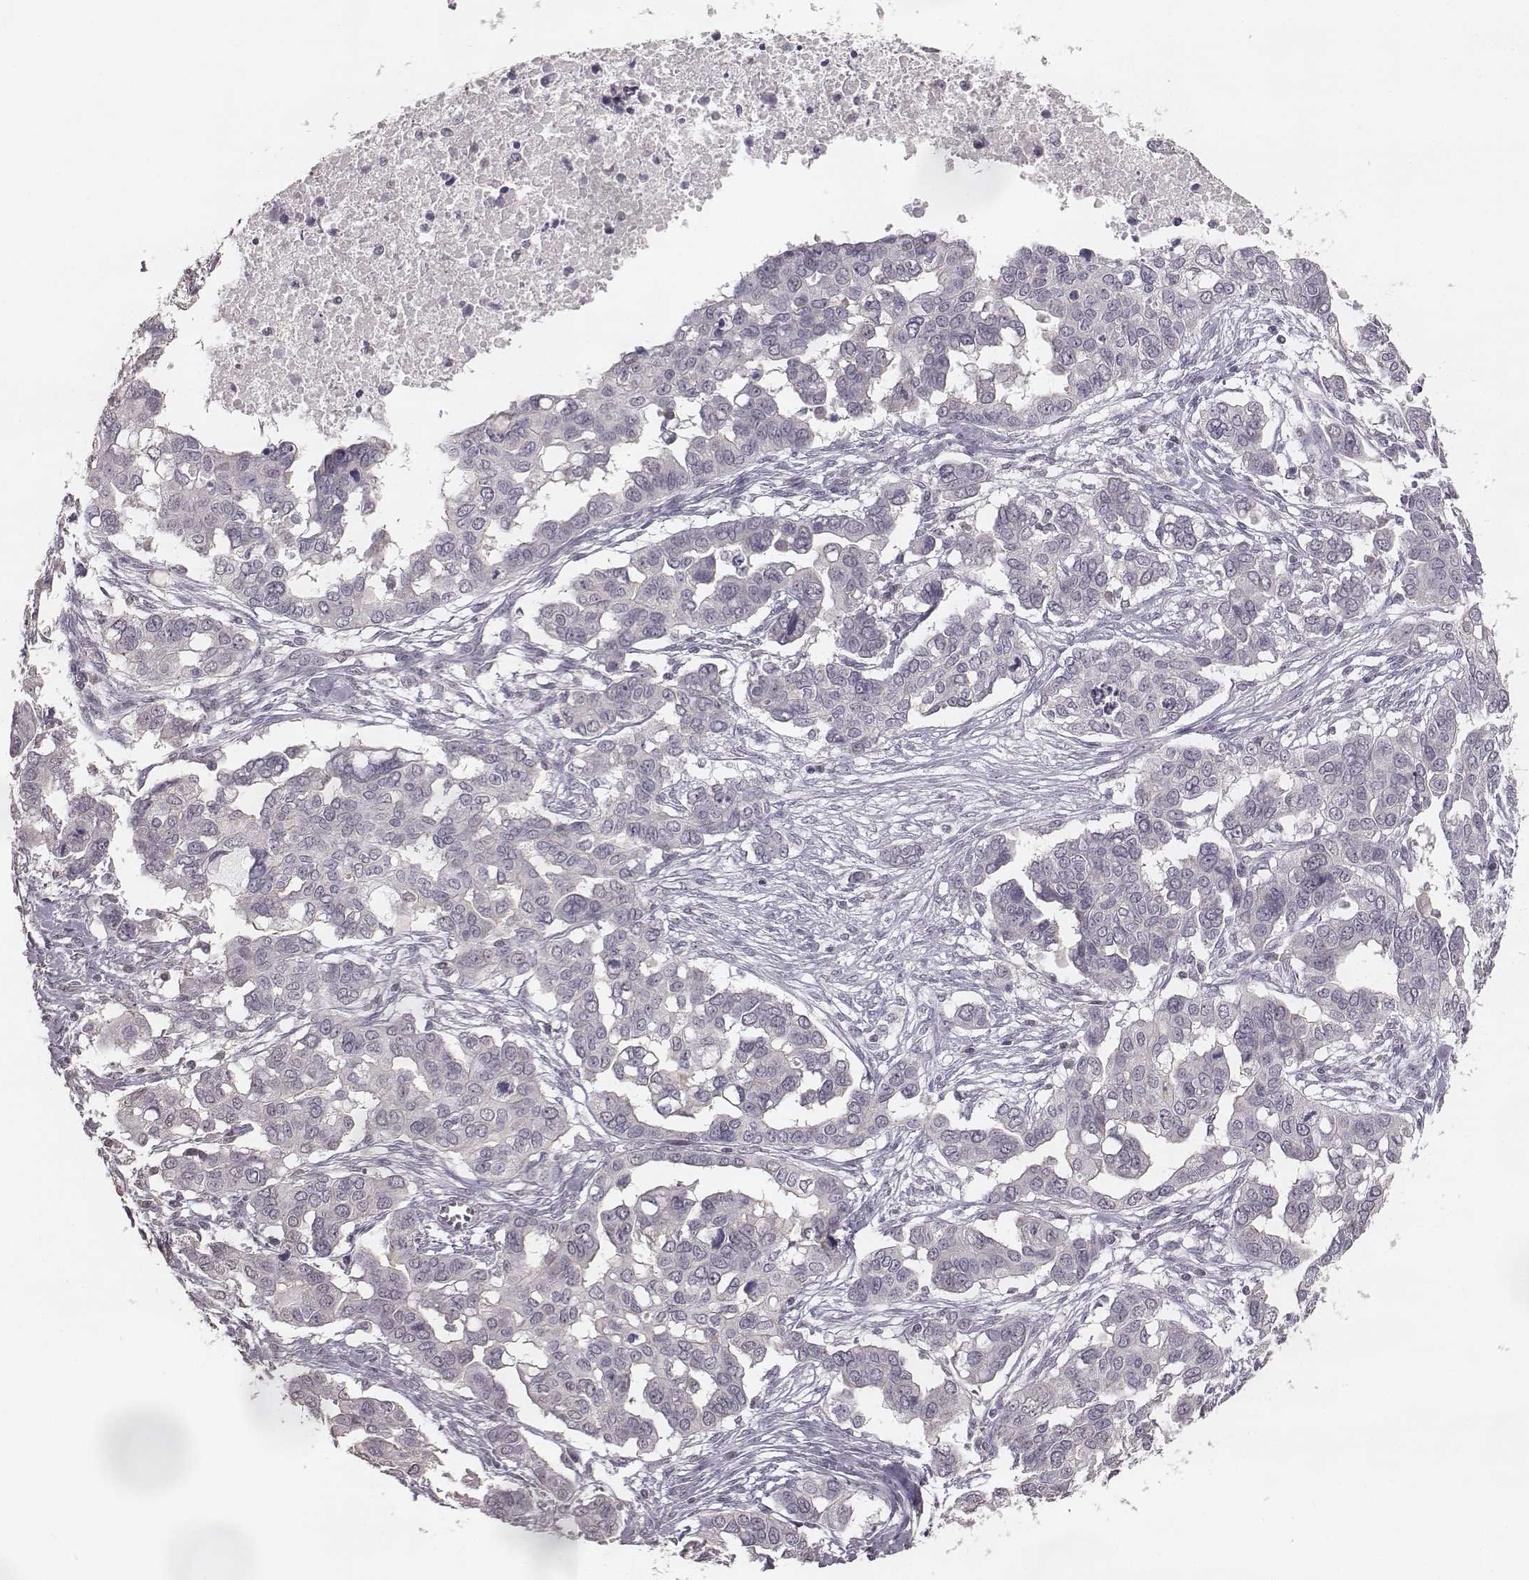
{"staining": {"intensity": "negative", "quantity": "none", "location": "none"}, "tissue": "ovarian cancer", "cell_type": "Tumor cells", "image_type": "cancer", "snomed": [{"axis": "morphology", "description": "Carcinoma, endometroid"}, {"axis": "topography", "description": "Ovary"}], "caption": "A high-resolution image shows immunohistochemistry (IHC) staining of ovarian cancer (endometroid carcinoma), which shows no significant expression in tumor cells. The staining was performed using DAB (3,3'-diaminobenzidine) to visualize the protein expression in brown, while the nuclei were stained in blue with hematoxylin (Magnification: 20x).", "gene": "LY6K", "patient": {"sex": "female", "age": 78}}